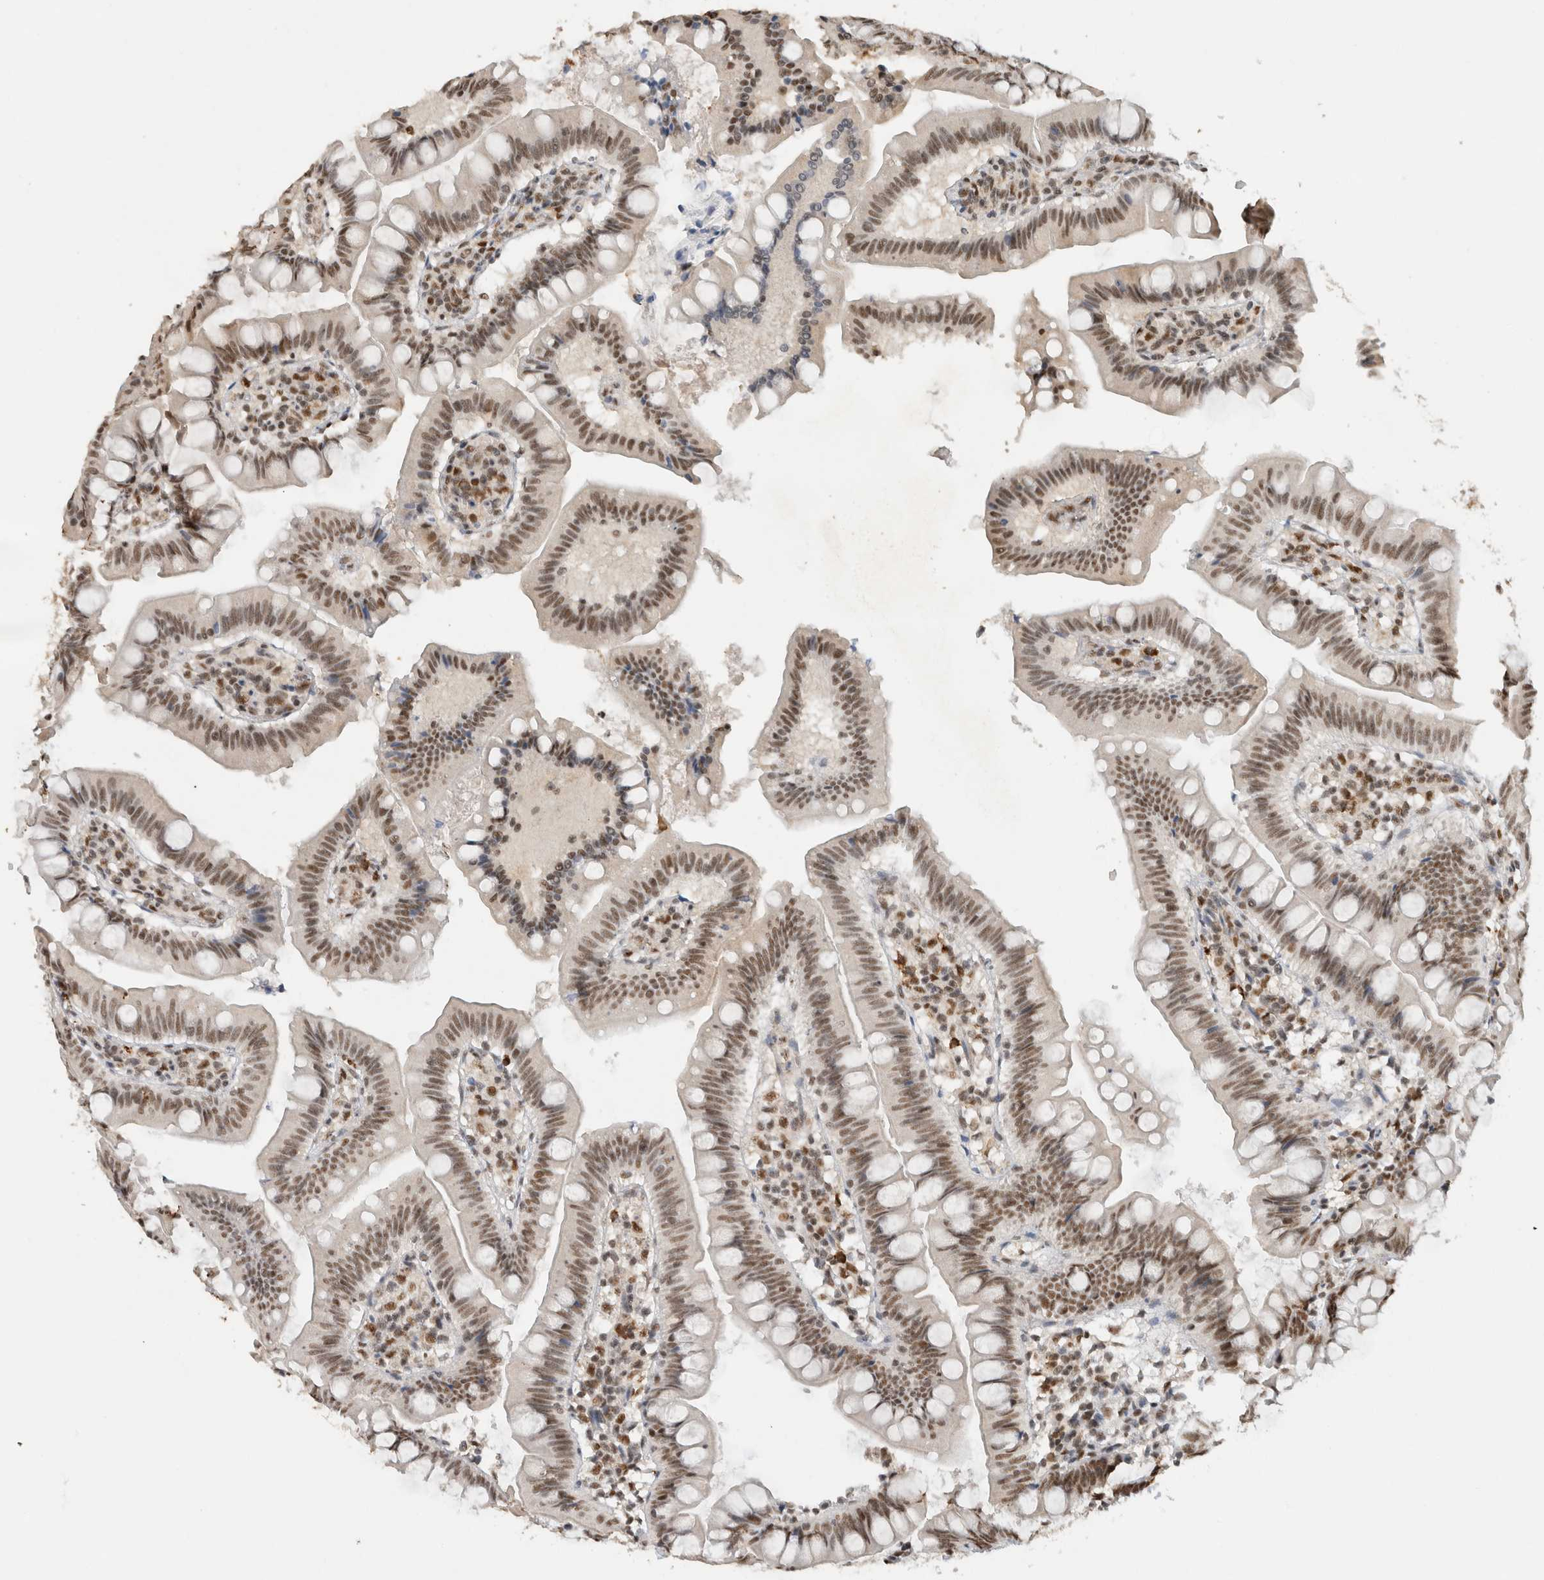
{"staining": {"intensity": "strong", "quantity": "25%-75%", "location": "nuclear"}, "tissue": "small intestine", "cell_type": "Glandular cells", "image_type": "normal", "snomed": [{"axis": "morphology", "description": "Normal tissue, NOS"}, {"axis": "topography", "description": "Small intestine"}], "caption": "Immunohistochemistry (DAB (3,3'-diaminobenzidine)) staining of unremarkable human small intestine displays strong nuclear protein expression in about 25%-75% of glandular cells.", "gene": "DDX42", "patient": {"sex": "male", "age": 7}}